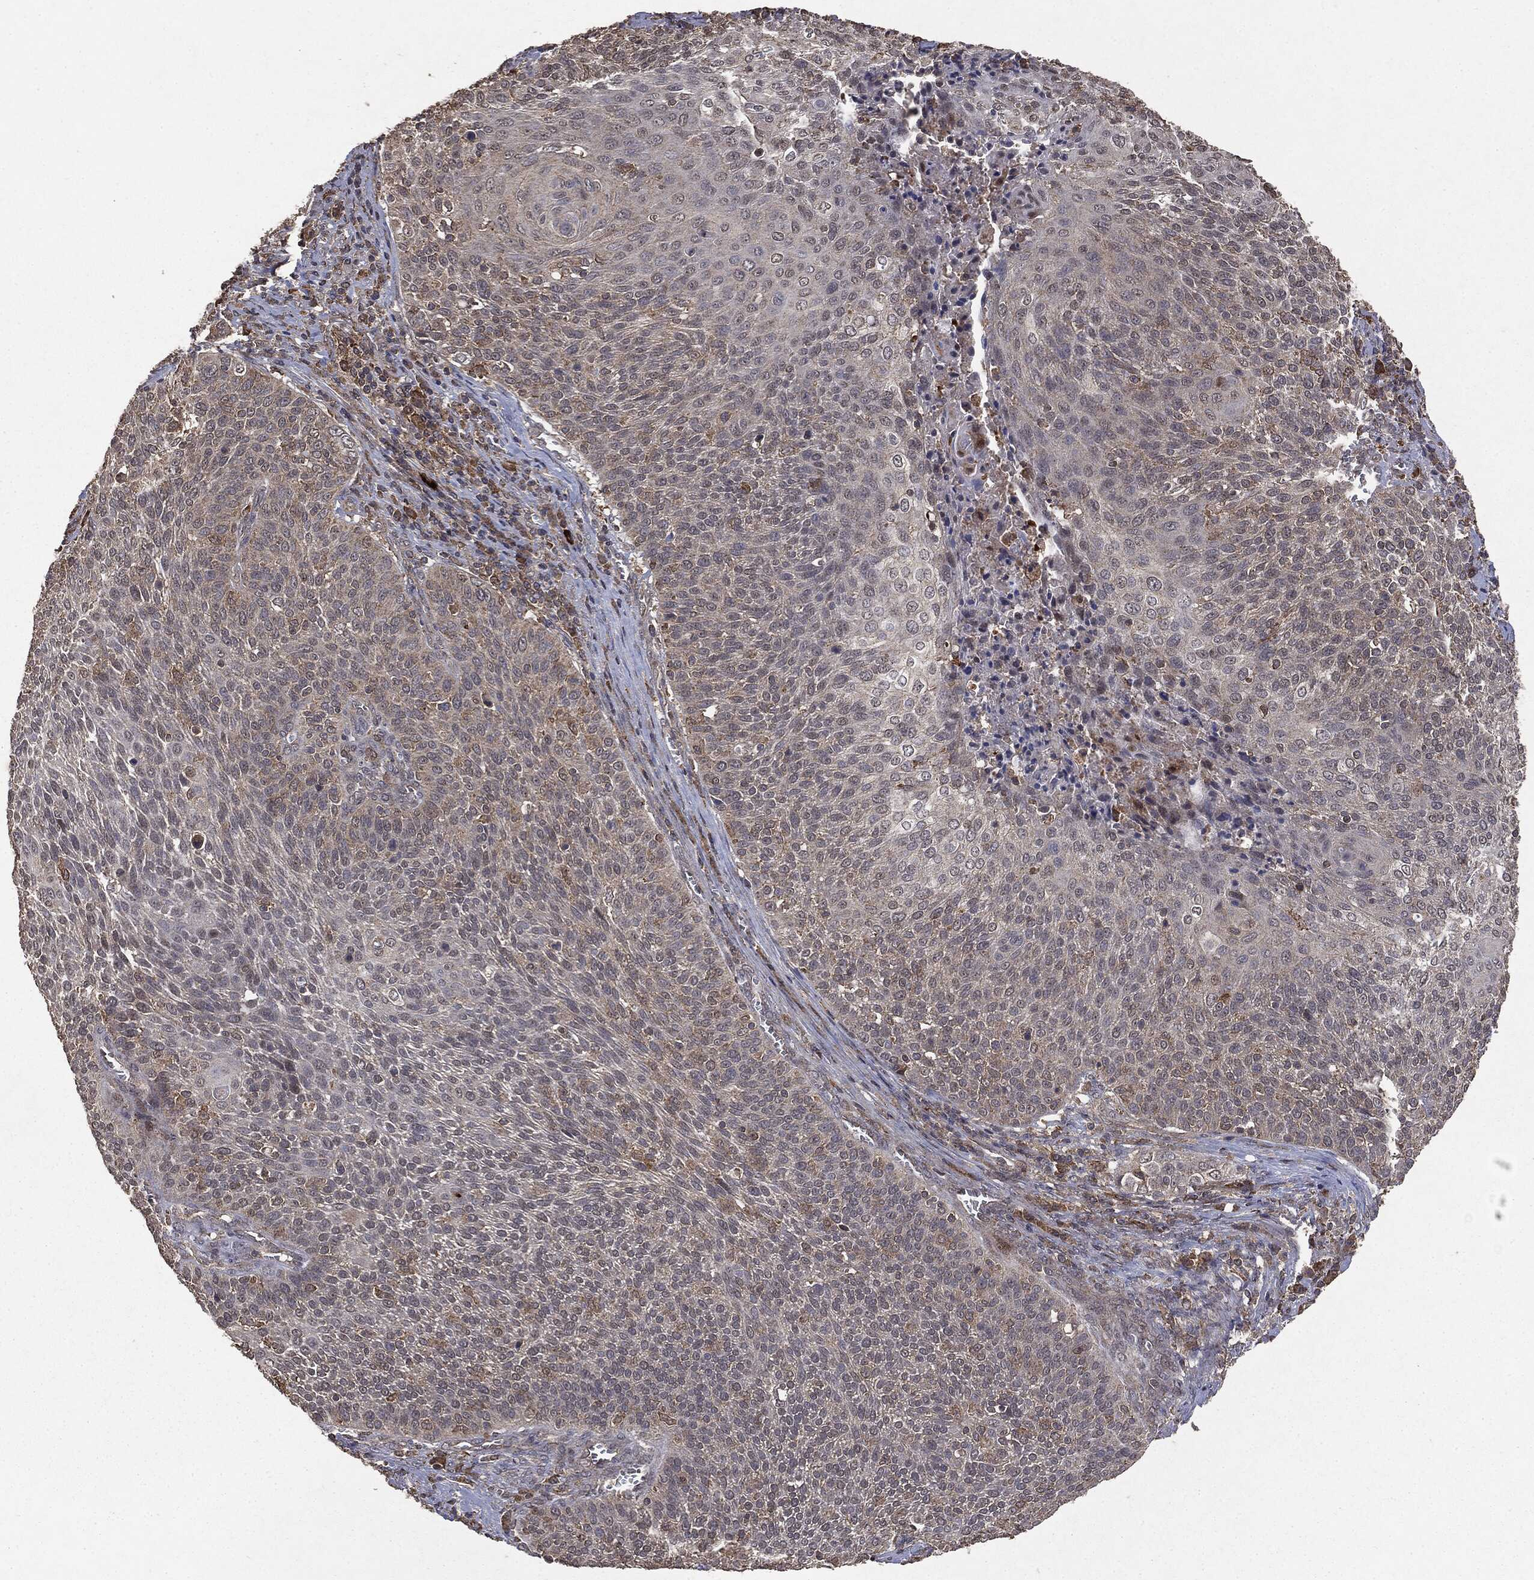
{"staining": {"intensity": "negative", "quantity": "none", "location": "none"}, "tissue": "cervical cancer", "cell_type": "Tumor cells", "image_type": "cancer", "snomed": [{"axis": "morphology", "description": "Squamous cell carcinoma, NOS"}, {"axis": "topography", "description": "Cervix"}], "caption": "Cervical cancer was stained to show a protein in brown. There is no significant staining in tumor cells.", "gene": "PTEN", "patient": {"sex": "female", "age": 31}}